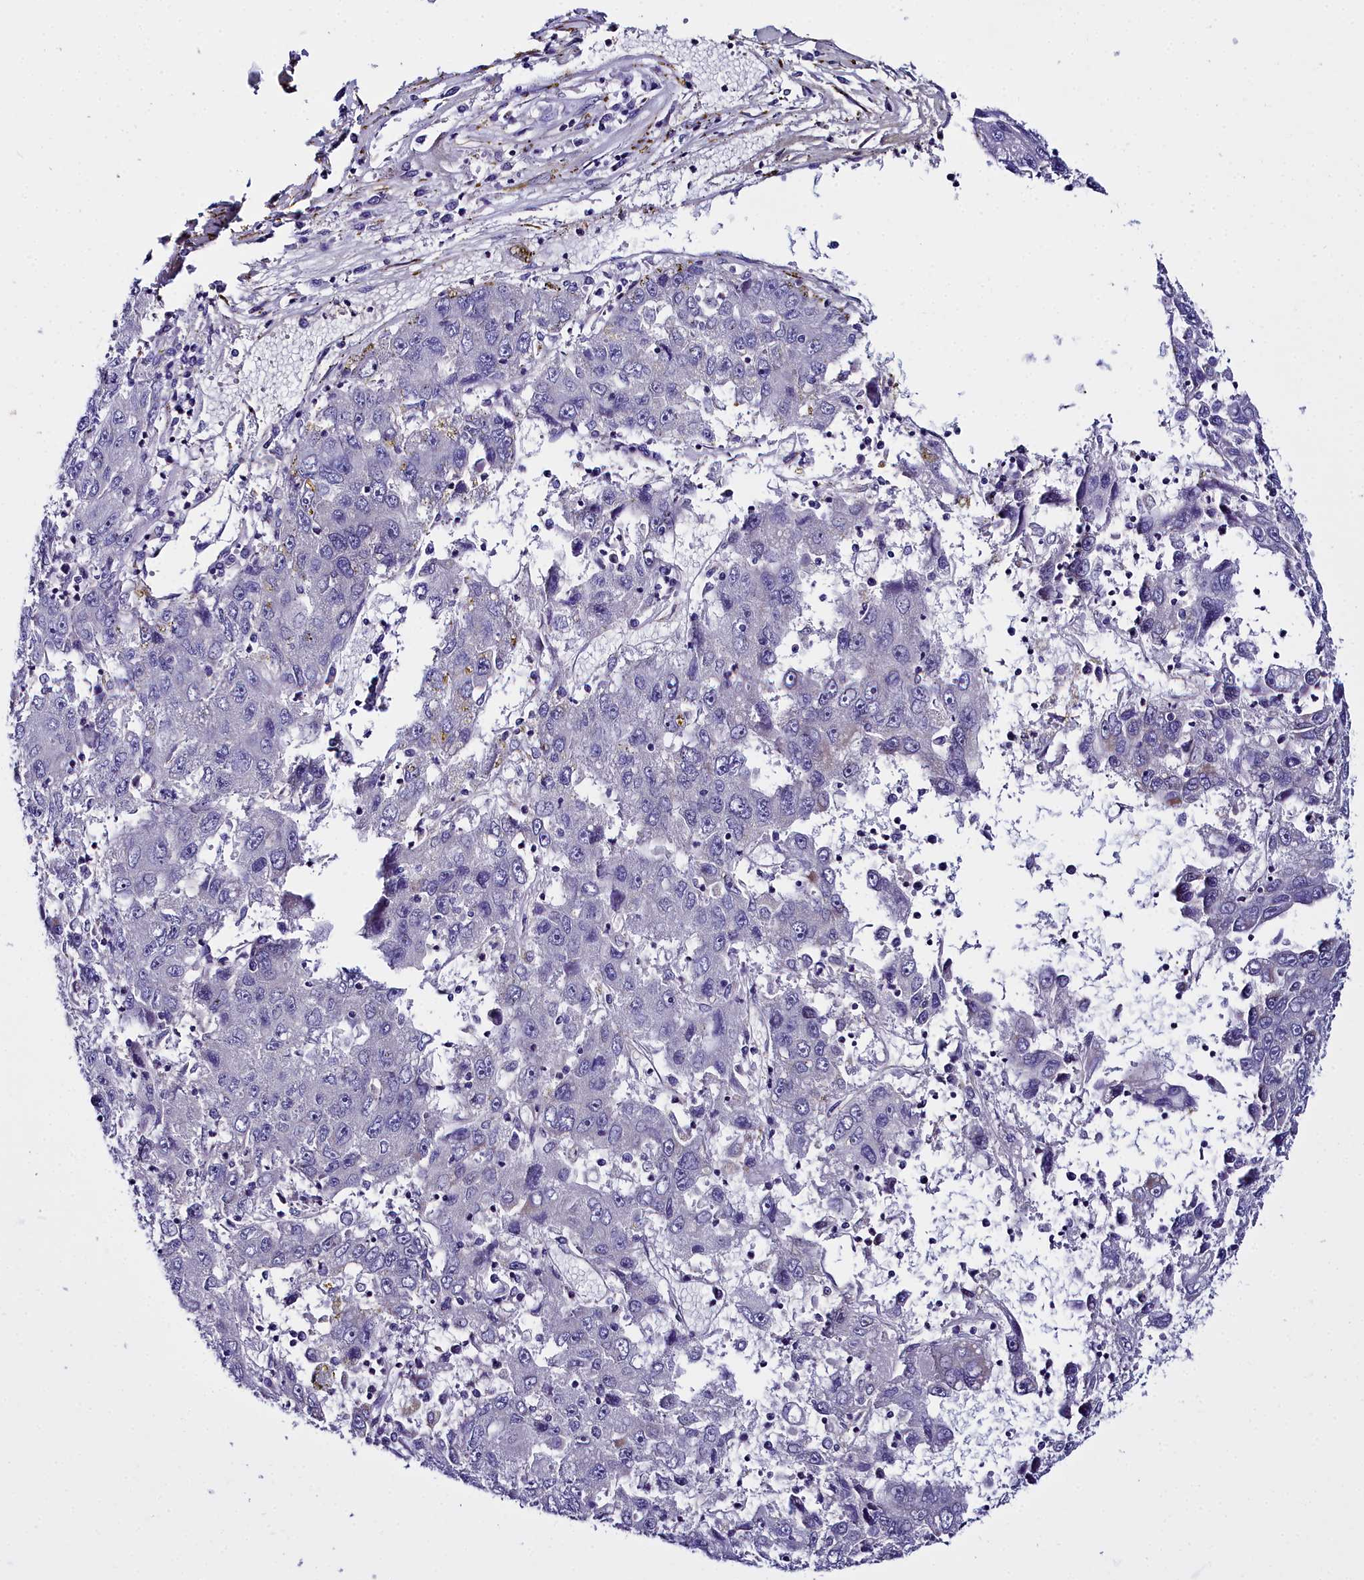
{"staining": {"intensity": "negative", "quantity": "none", "location": "none"}, "tissue": "liver cancer", "cell_type": "Tumor cells", "image_type": "cancer", "snomed": [{"axis": "morphology", "description": "Carcinoma, Hepatocellular, NOS"}, {"axis": "topography", "description": "Liver"}], "caption": "An IHC photomicrograph of hepatocellular carcinoma (liver) is shown. There is no staining in tumor cells of hepatocellular carcinoma (liver). (Stains: DAB (3,3'-diaminobenzidine) immunohistochemistry (IHC) with hematoxylin counter stain, Microscopy: brightfield microscopy at high magnification).", "gene": "FADS3", "patient": {"sex": "male", "age": 49}}